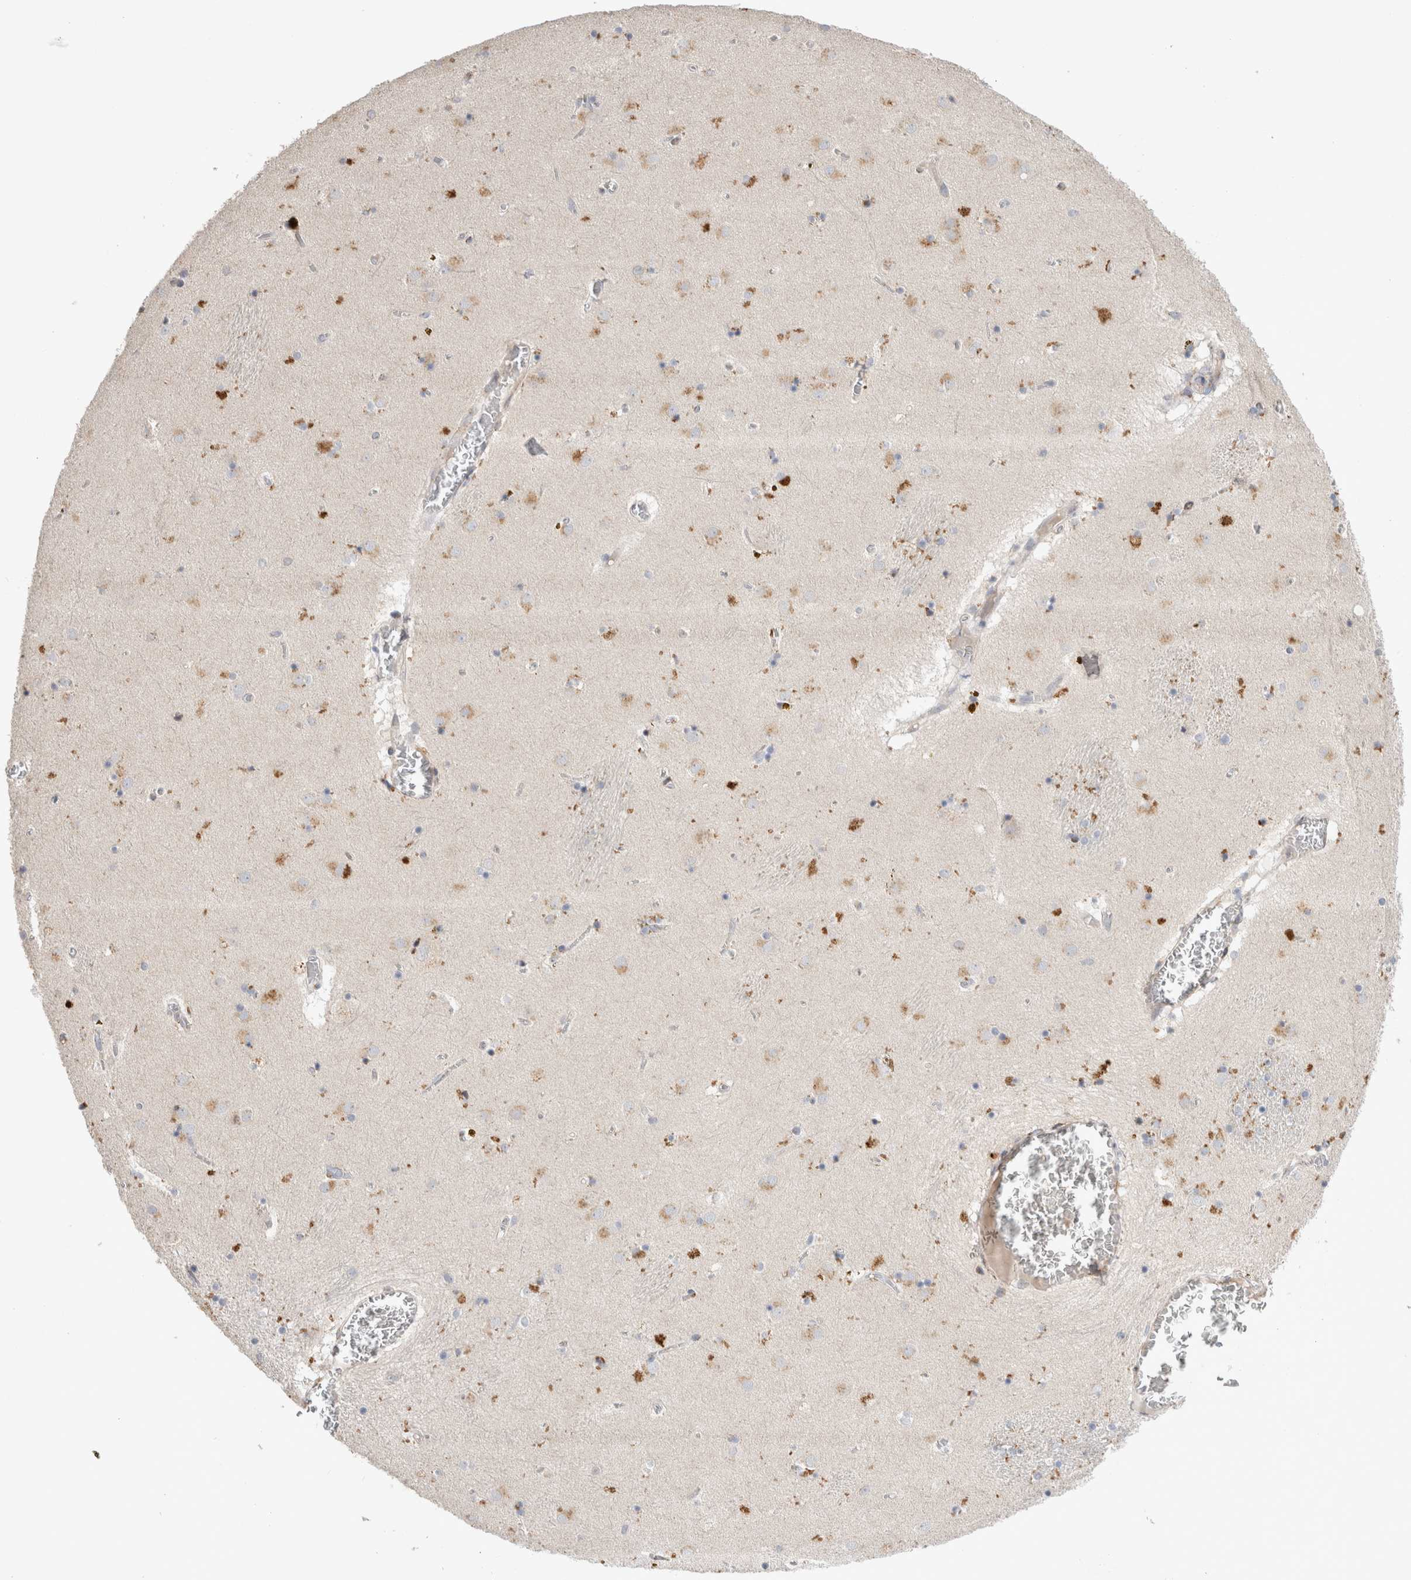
{"staining": {"intensity": "weak", "quantity": "<25%", "location": "cytoplasmic/membranous"}, "tissue": "caudate", "cell_type": "Glial cells", "image_type": "normal", "snomed": [{"axis": "morphology", "description": "Normal tissue, NOS"}, {"axis": "topography", "description": "Lateral ventricle wall"}], "caption": "DAB immunohistochemical staining of unremarkable caudate displays no significant staining in glial cells. (Stains: DAB IHC with hematoxylin counter stain, Microscopy: brightfield microscopy at high magnification).", "gene": "TRMT9B", "patient": {"sex": "male", "age": 70}}